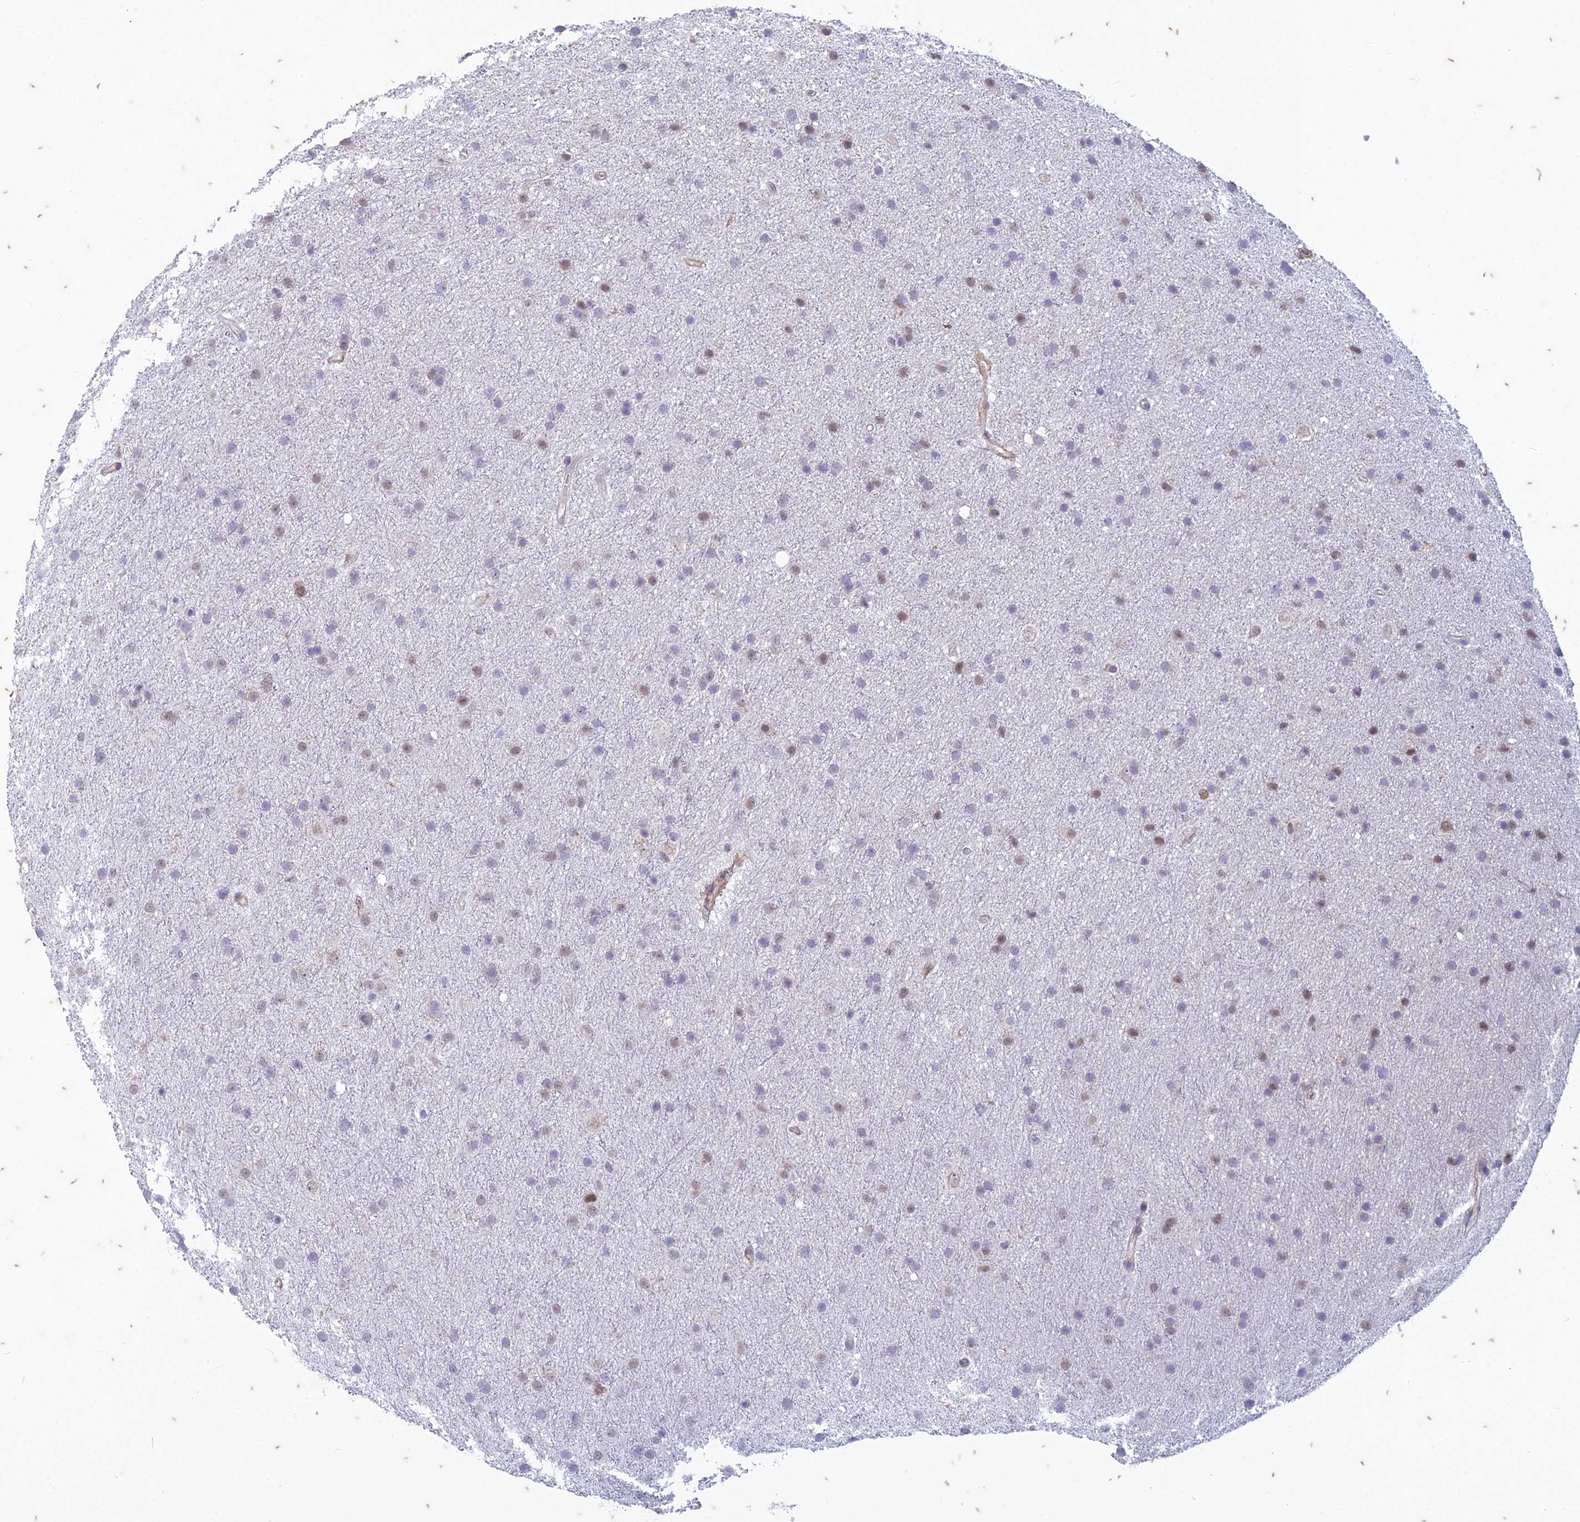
{"staining": {"intensity": "weak", "quantity": "<25%", "location": "nuclear"}, "tissue": "glioma", "cell_type": "Tumor cells", "image_type": "cancer", "snomed": [{"axis": "morphology", "description": "Glioma, malignant, Low grade"}, {"axis": "topography", "description": "Cerebral cortex"}], "caption": "There is no significant positivity in tumor cells of malignant glioma (low-grade). (DAB immunohistochemistry (IHC), high magnification).", "gene": "PABPN1L", "patient": {"sex": "female", "age": 39}}